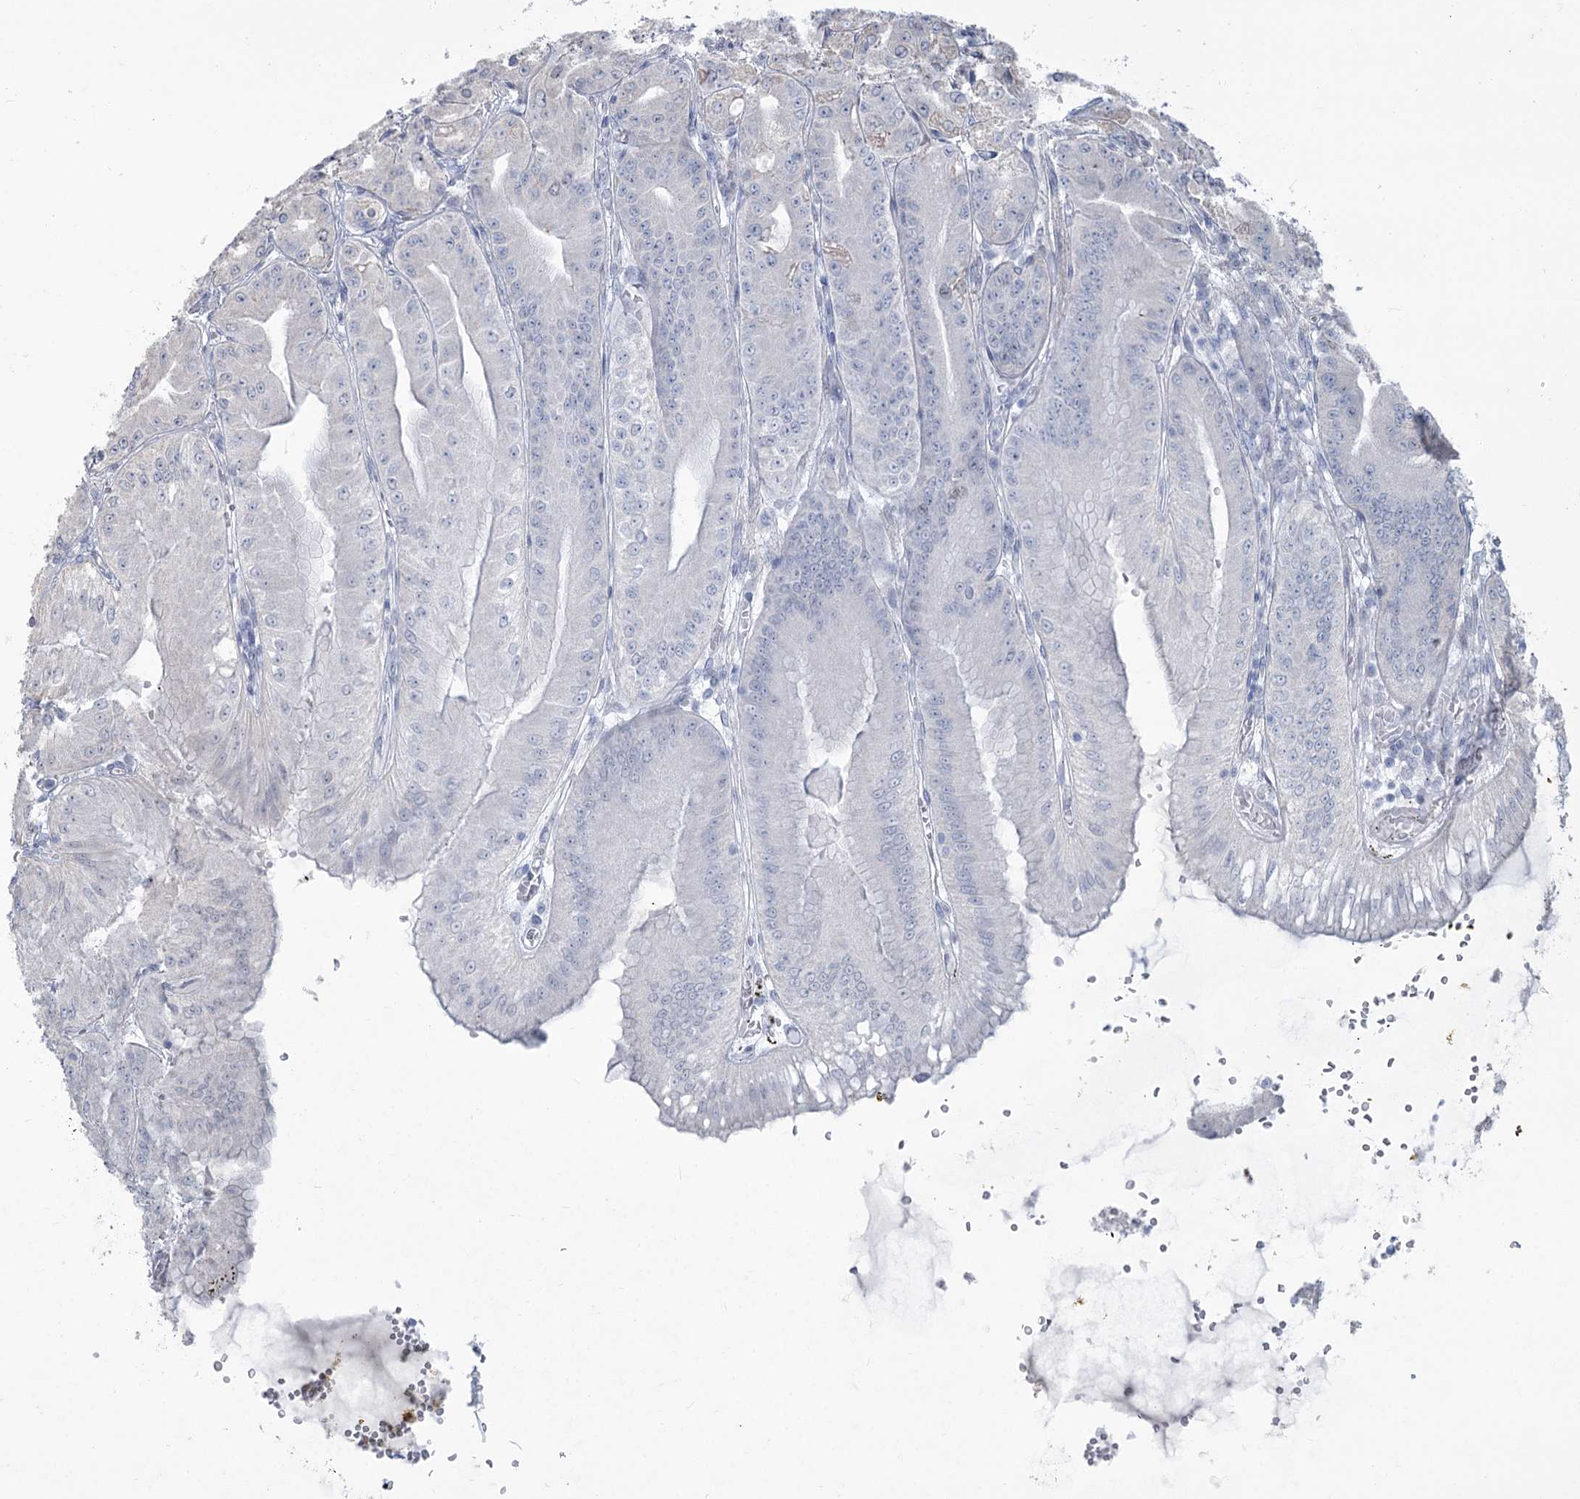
{"staining": {"intensity": "weak", "quantity": "<25%", "location": "cytoplasmic/membranous"}, "tissue": "stomach", "cell_type": "Glandular cells", "image_type": "normal", "snomed": [{"axis": "morphology", "description": "Normal tissue, NOS"}, {"axis": "topography", "description": "Stomach, upper"}, {"axis": "topography", "description": "Stomach, lower"}], "caption": "Protein analysis of benign stomach displays no significant expression in glandular cells.", "gene": "ABITRAM", "patient": {"sex": "male", "age": 71}}